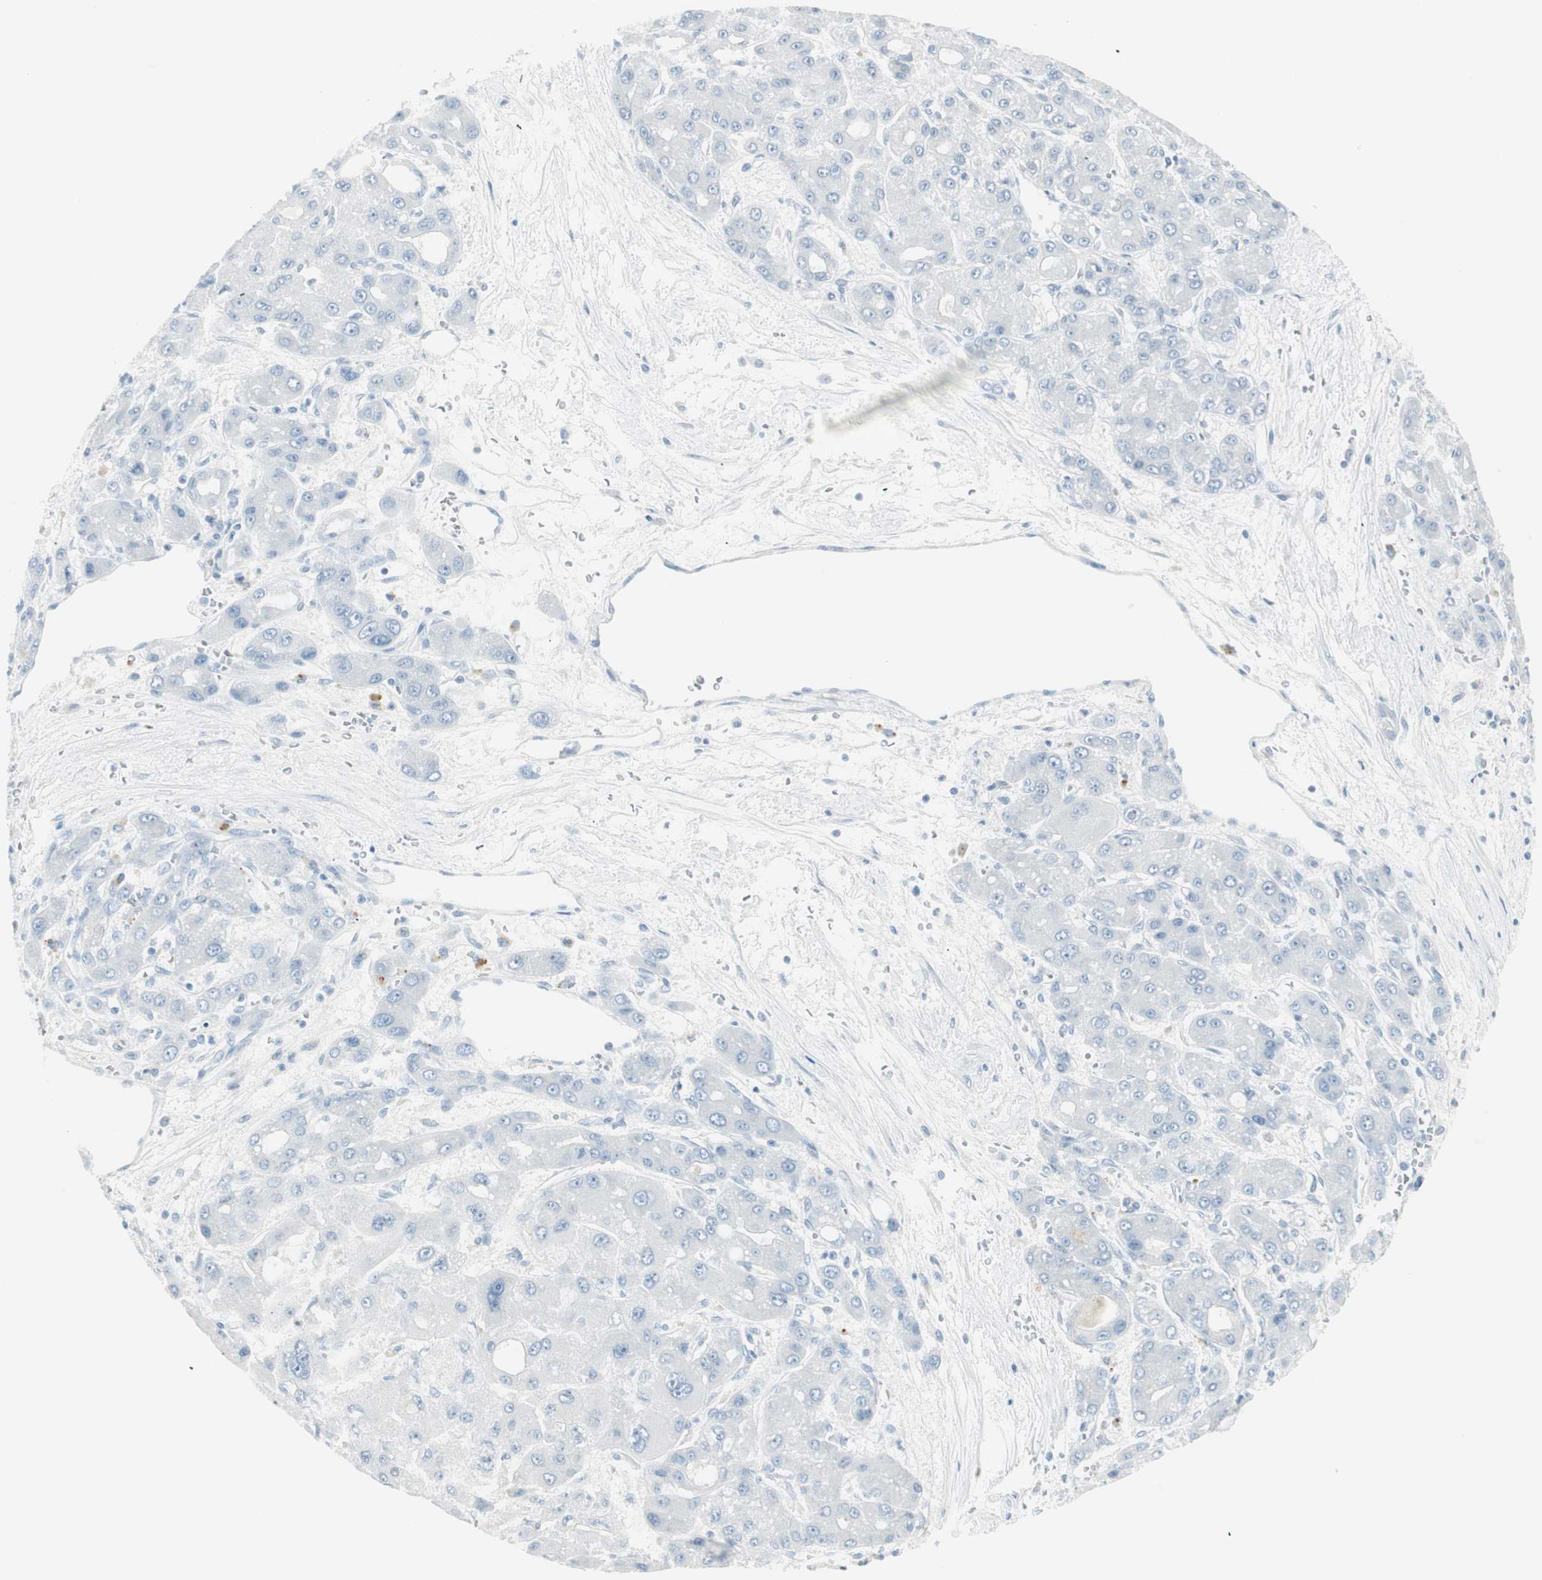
{"staining": {"intensity": "negative", "quantity": "none", "location": "none"}, "tissue": "liver cancer", "cell_type": "Tumor cells", "image_type": "cancer", "snomed": [{"axis": "morphology", "description": "Carcinoma, Hepatocellular, NOS"}, {"axis": "topography", "description": "Liver"}], "caption": "An immunohistochemistry (IHC) histopathology image of liver cancer is shown. There is no staining in tumor cells of liver cancer. (Brightfield microscopy of DAB immunohistochemistry (IHC) at high magnification).", "gene": "ITLN2", "patient": {"sex": "male", "age": 55}}